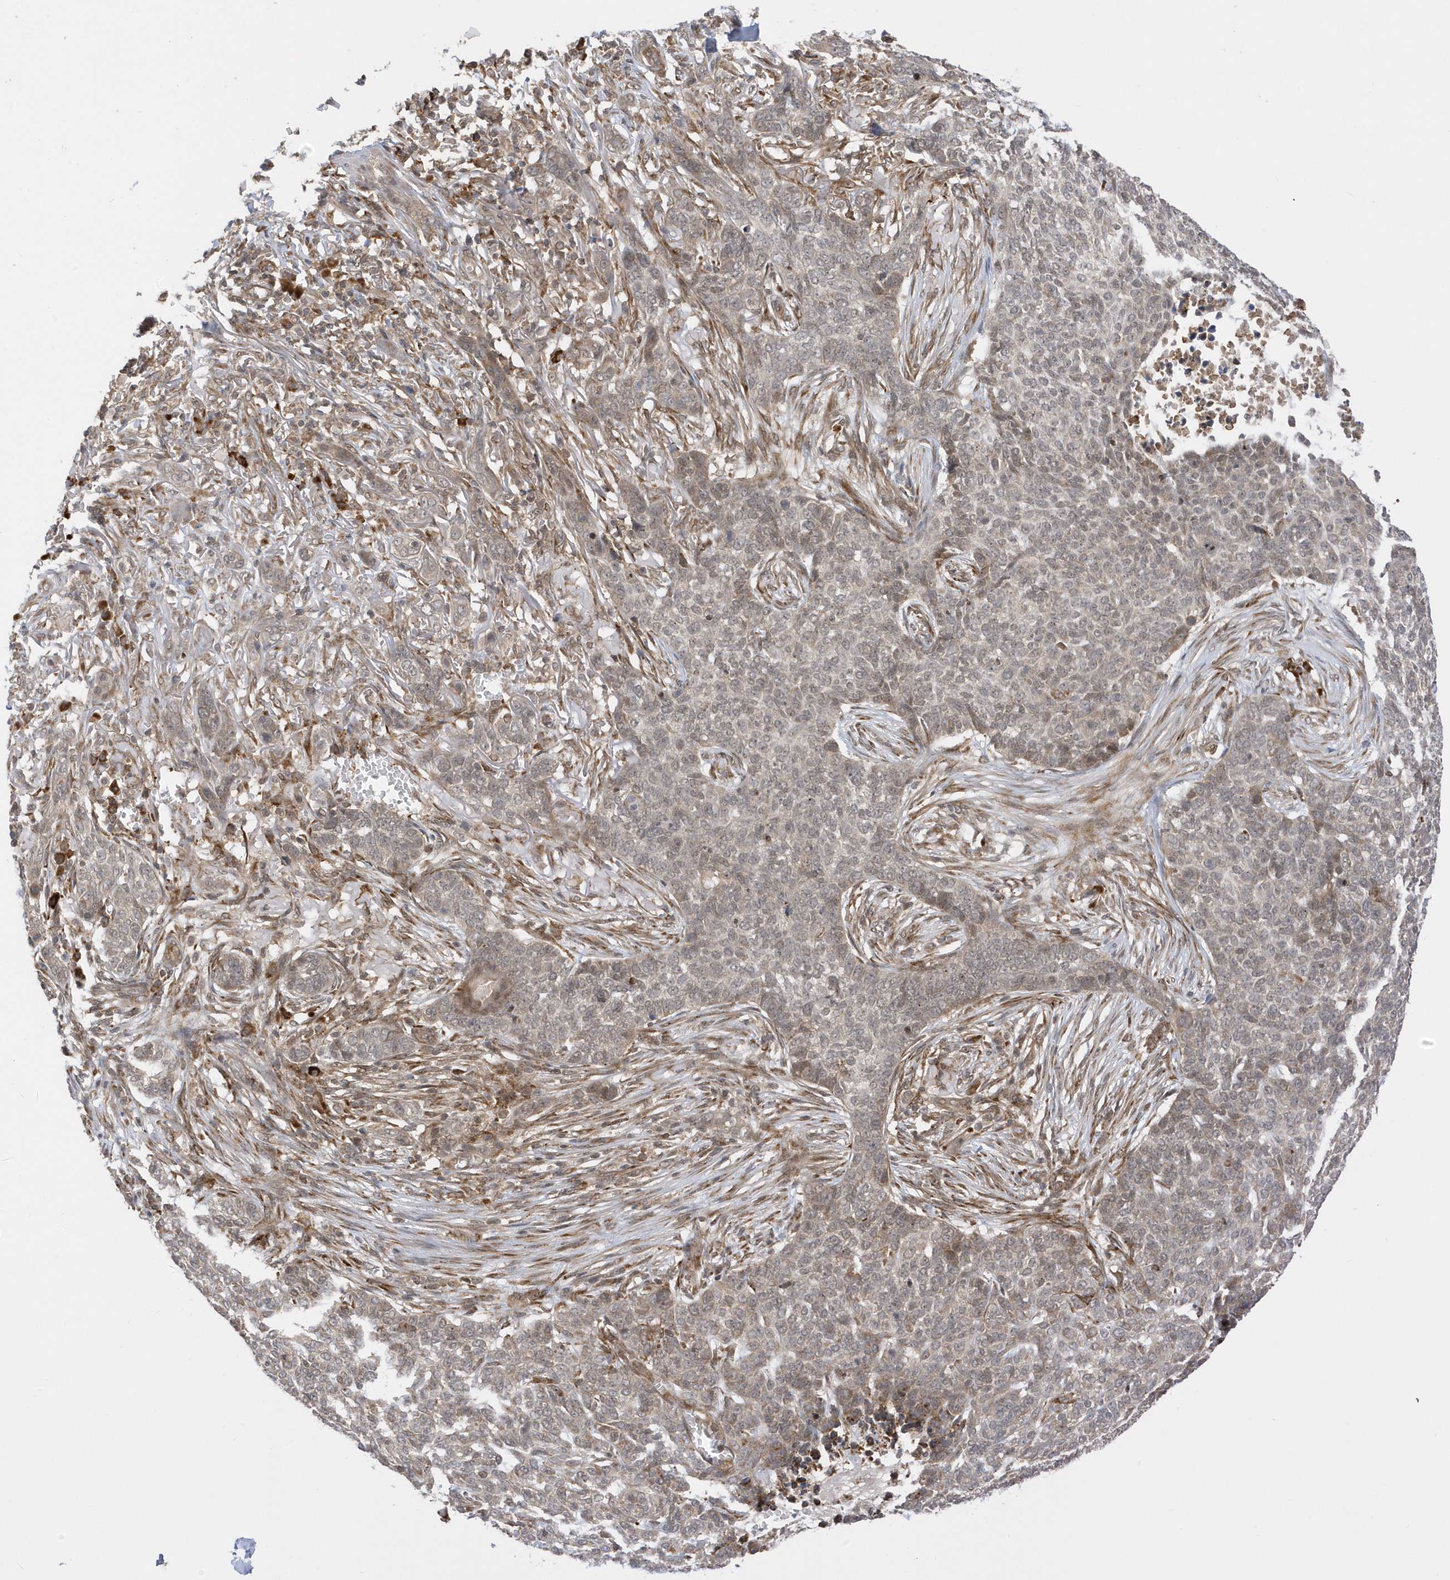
{"staining": {"intensity": "weak", "quantity": "<25%", "location": "nuclear"}, "tissue": "skin cancer", "cell_type": "Tumor cells", "image_type": "cancer", "snomed": [{"axis": "morphology", "description": "Basal cell carcinoma"}, {"axis": "topography", "description": "Skin"}], "caption": "The photomicrograph demonstrates no staining of tumor cells in skin basal cell carcinoma.", "gene": "METTL21A", "patient": {"sex": "male", "age": 85}}